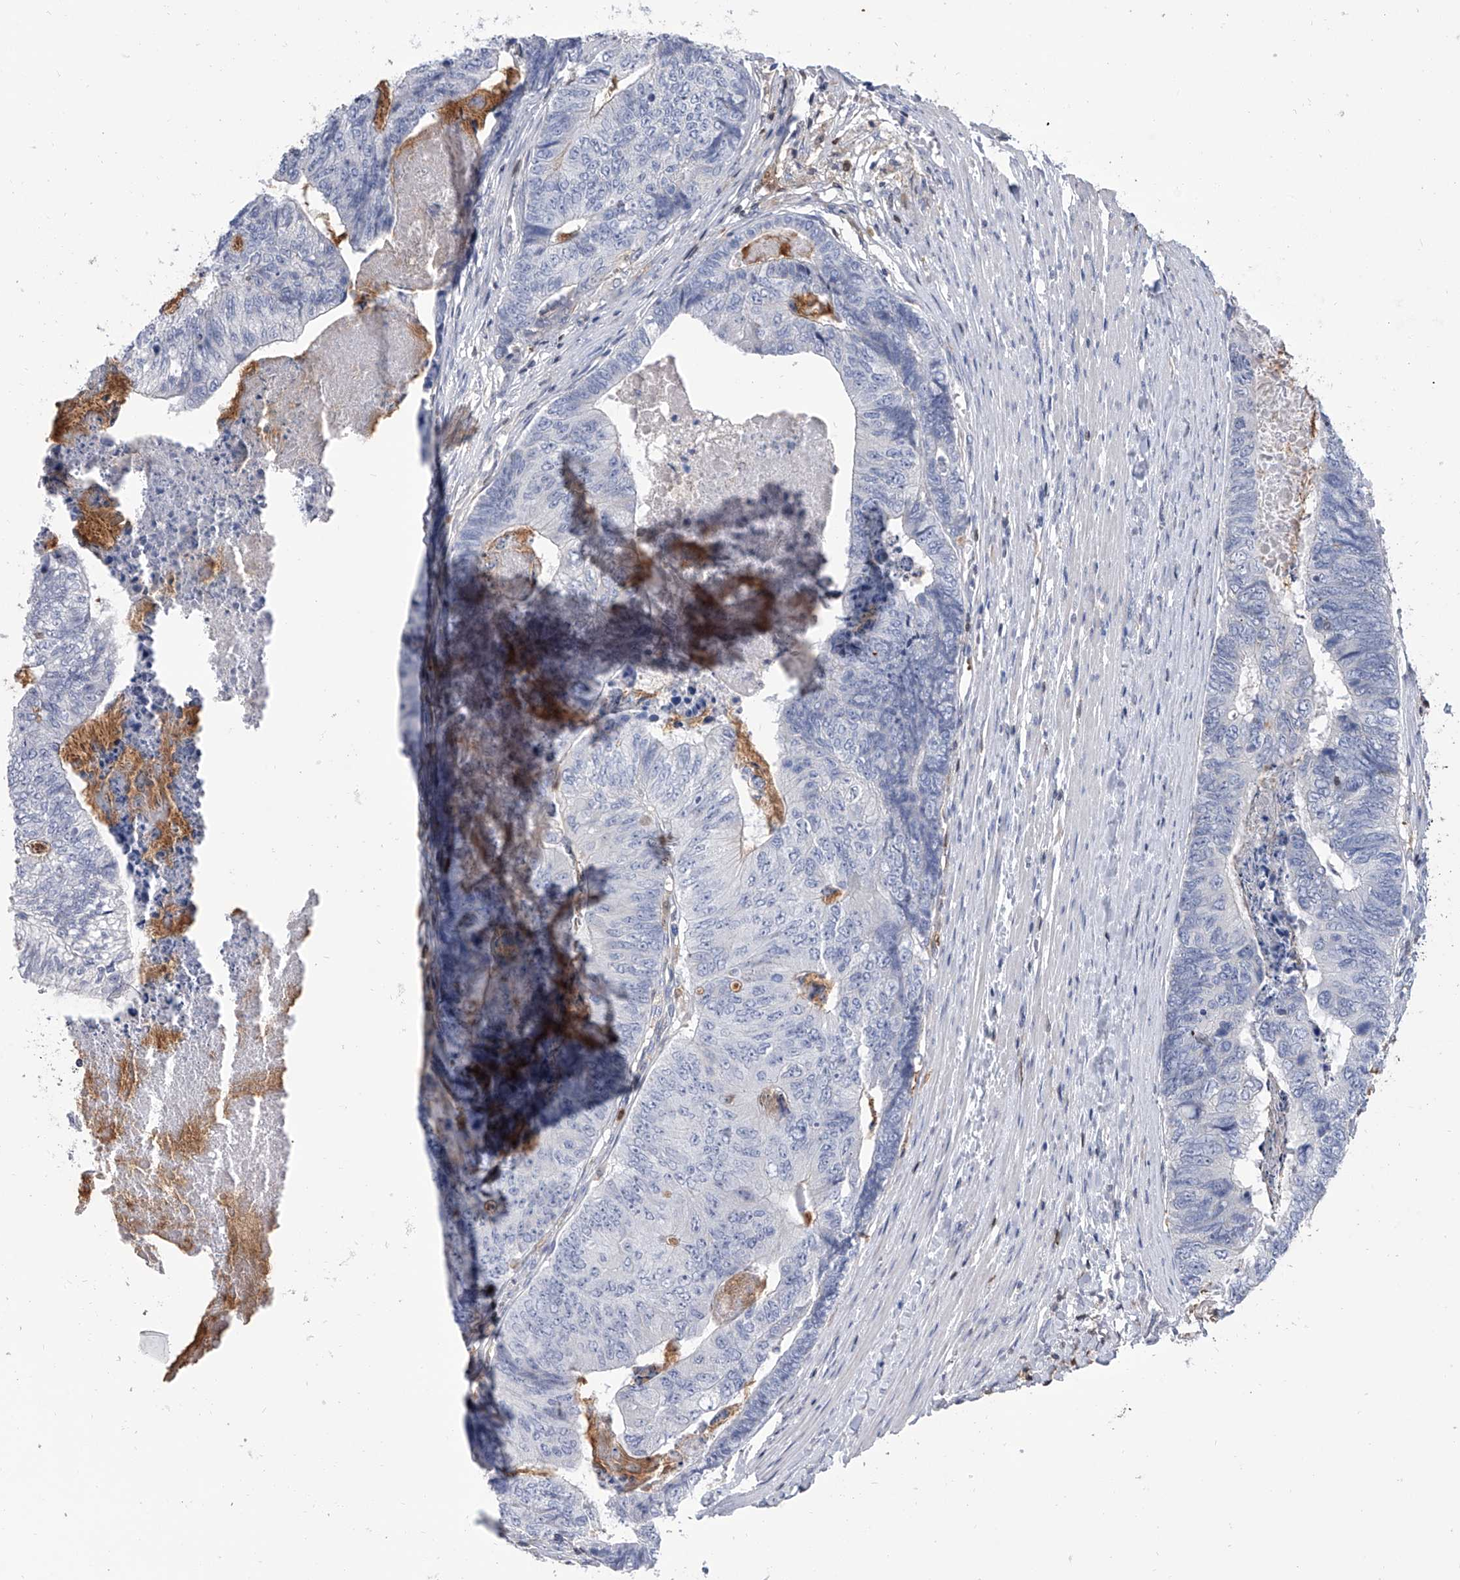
{"staining": {"intensity": "negative", "quantity": "none", "location": "none"}, "tissue": "colorectal cancer", "cell_type": "Tumor cells", "image_type": "cancer", "snomed": [{"axis": "morphology", "description": "Adenocarcinoma, NOS"}, {"axis": "topography", "description": "Colon"}], "caption": "Immunohistochemical staining of adenocarcinoma (colorectal) exhibits no significant expression in tumor cells.", "gene": "SERPINB9", "patient": {"sex": "female", "age": 67}}